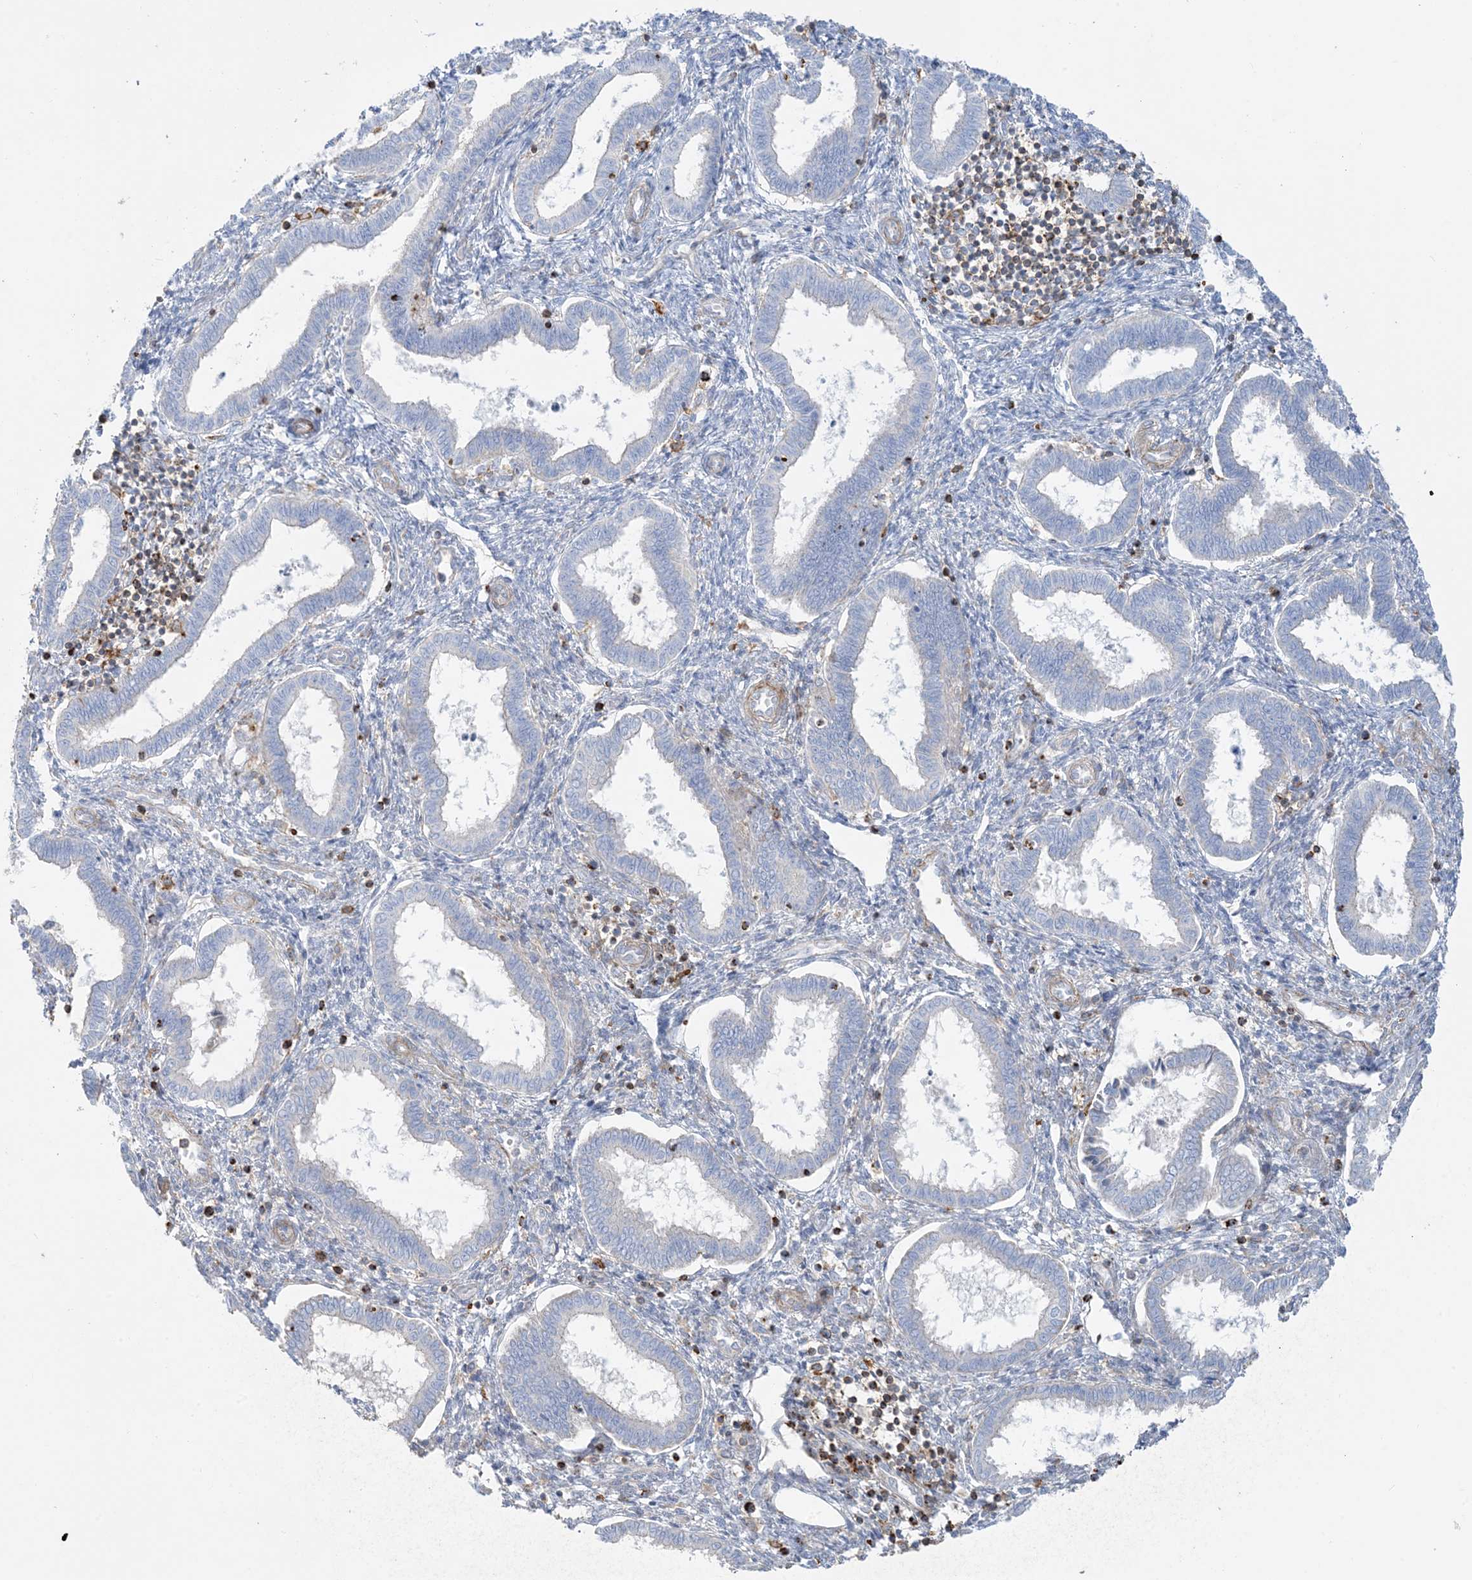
{"staining": {"intensity": "negative", "quantity": "none", "location": "none"}, "tissue": "endometrium", "cell_type": "Cells in endometrial stroma", "image_type": "normal", "snomed": [{"axis": "morphology", "description": "Normal tissue, NOS"}, {"axis": "topography", "description": "Endometrium"}], "caption": "A high-resolution micrograph shows immunohistochemistry (IHC) staining of benign endometrium, which displays no significant expression in cells in endometrial stroma.", "gene": "GTF3C2", "patient": {"sex": "female", "age": 24}}